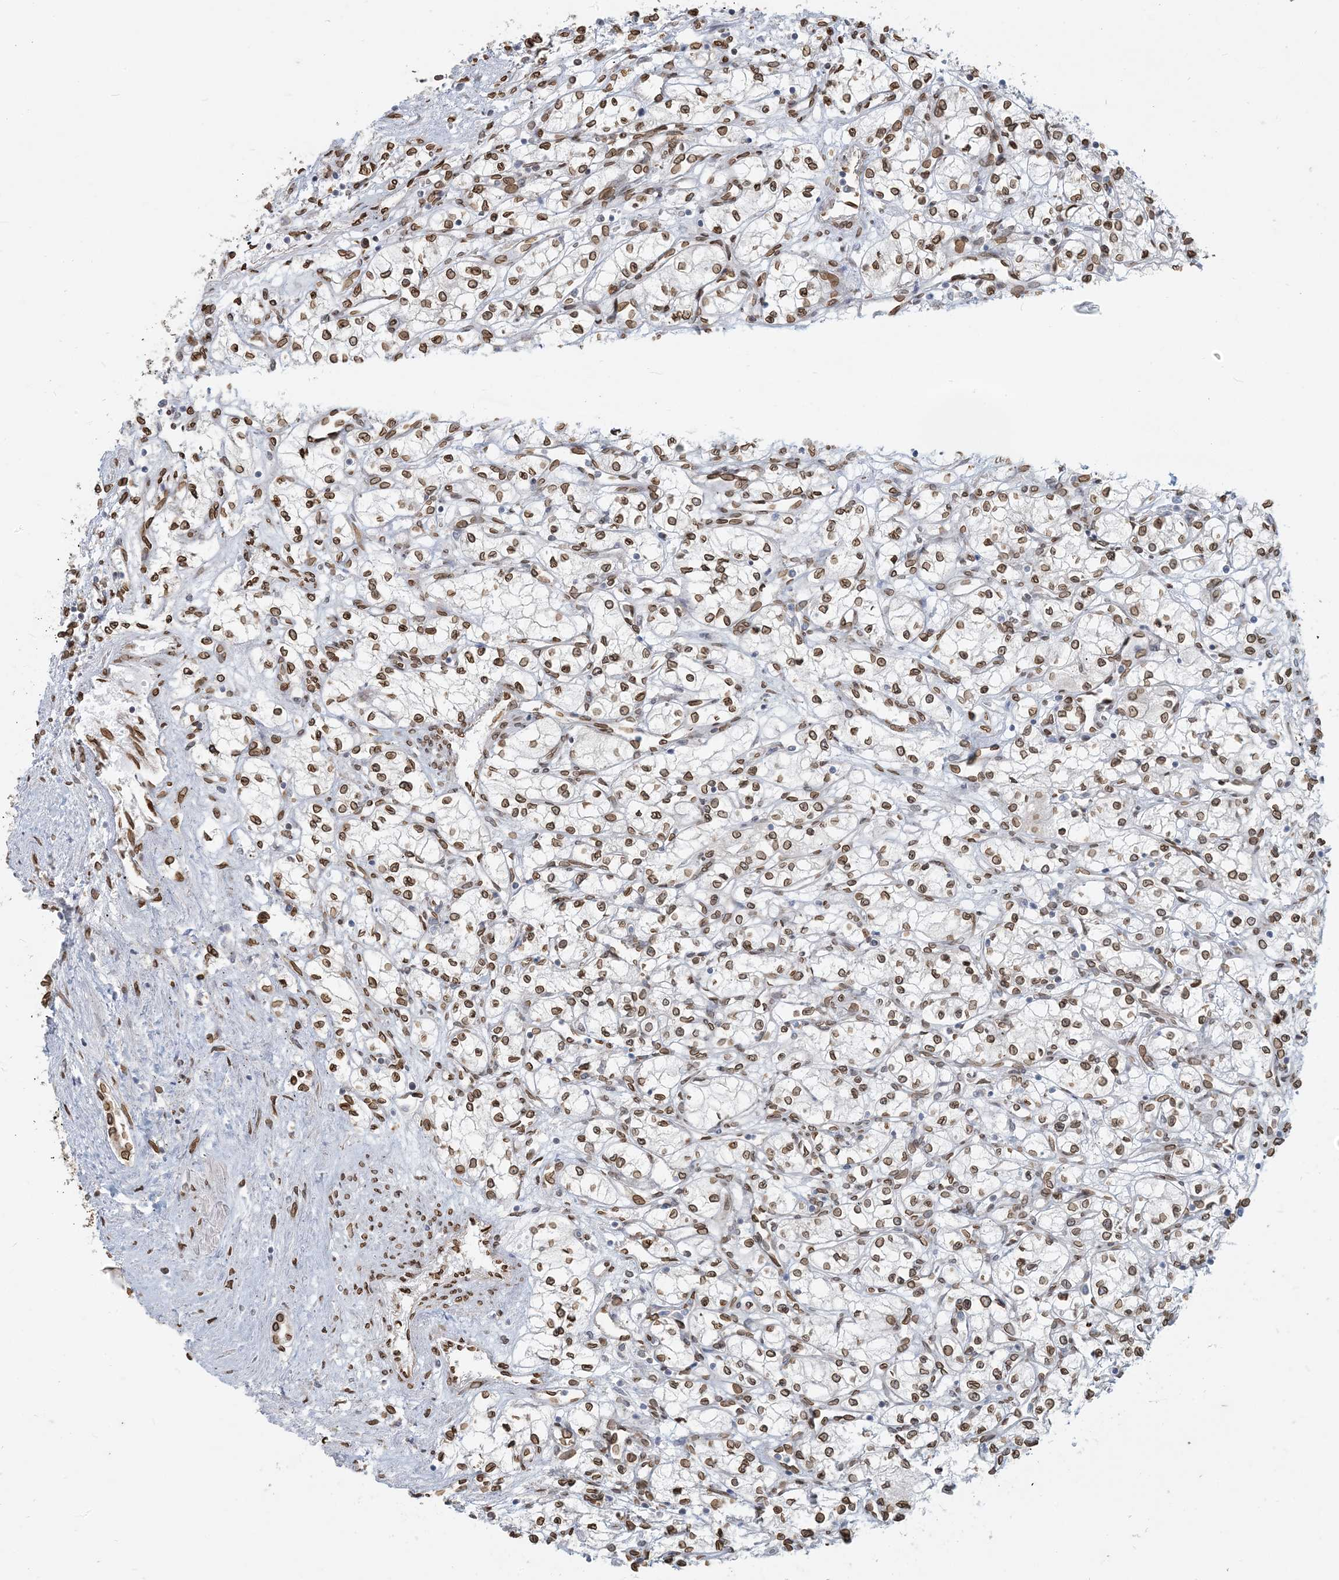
{"staining": {"intensity": "moderate", "quantity": ">75%", "location": "cytoplasmic/membranous,nuclear"}, "tissue": "renal cancer", "cell_type": "Tumor cells", "image_type": "cancer", "snomed": [{"axis": "morphology", "description": "Adenocarcinoma, NOS"}, {"axis": "topography", "description": "Kidney"}], "caption": "Human renal cancer (adenocarcinoma) stained with a protein marker demonstrates moderate staining in tumor cells.", "gene": "WWP1", "patient": {"sex": "male", "age": 59}}